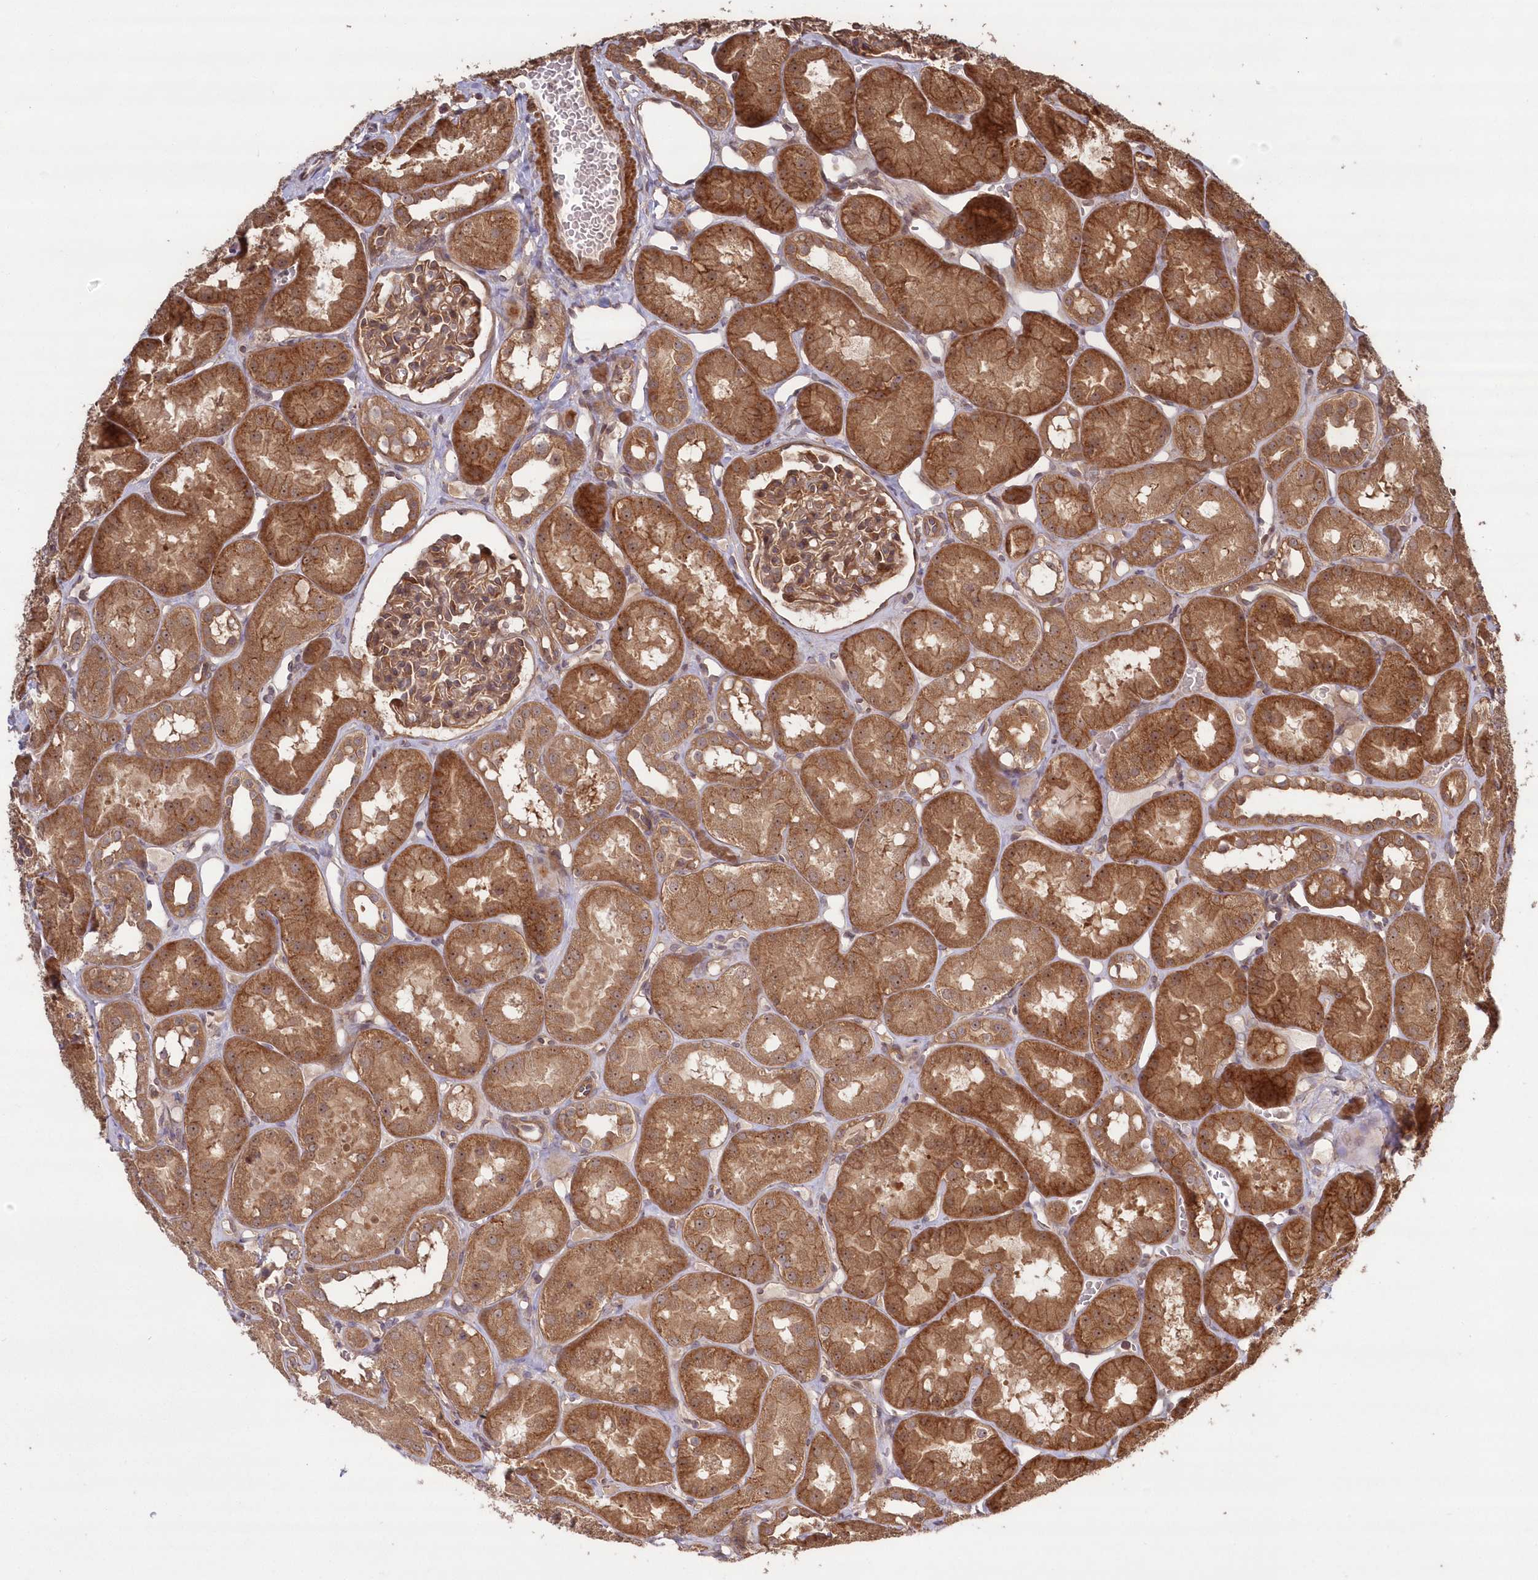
{"staining": {"intensity": "moderate", "quantity": ">75%", "location": "cytoplasmic/membranous"}, "tissue": "kidney", "cell_type": "Cells in glomeruli", "image_type": "normal", "snomed": [{"axis": "morphology", "description": "Normal tissue, NOS"}, {"axis": "topography", "description": "Kidney"}], "caption": "Kidney stained for a protein (brown) exhibits moderate cytoplasmic/membranous positive expression in about >75% of cells in glomeruli.", "gene": "TBCA", "patient": {"sex": "male", "age": 16}}